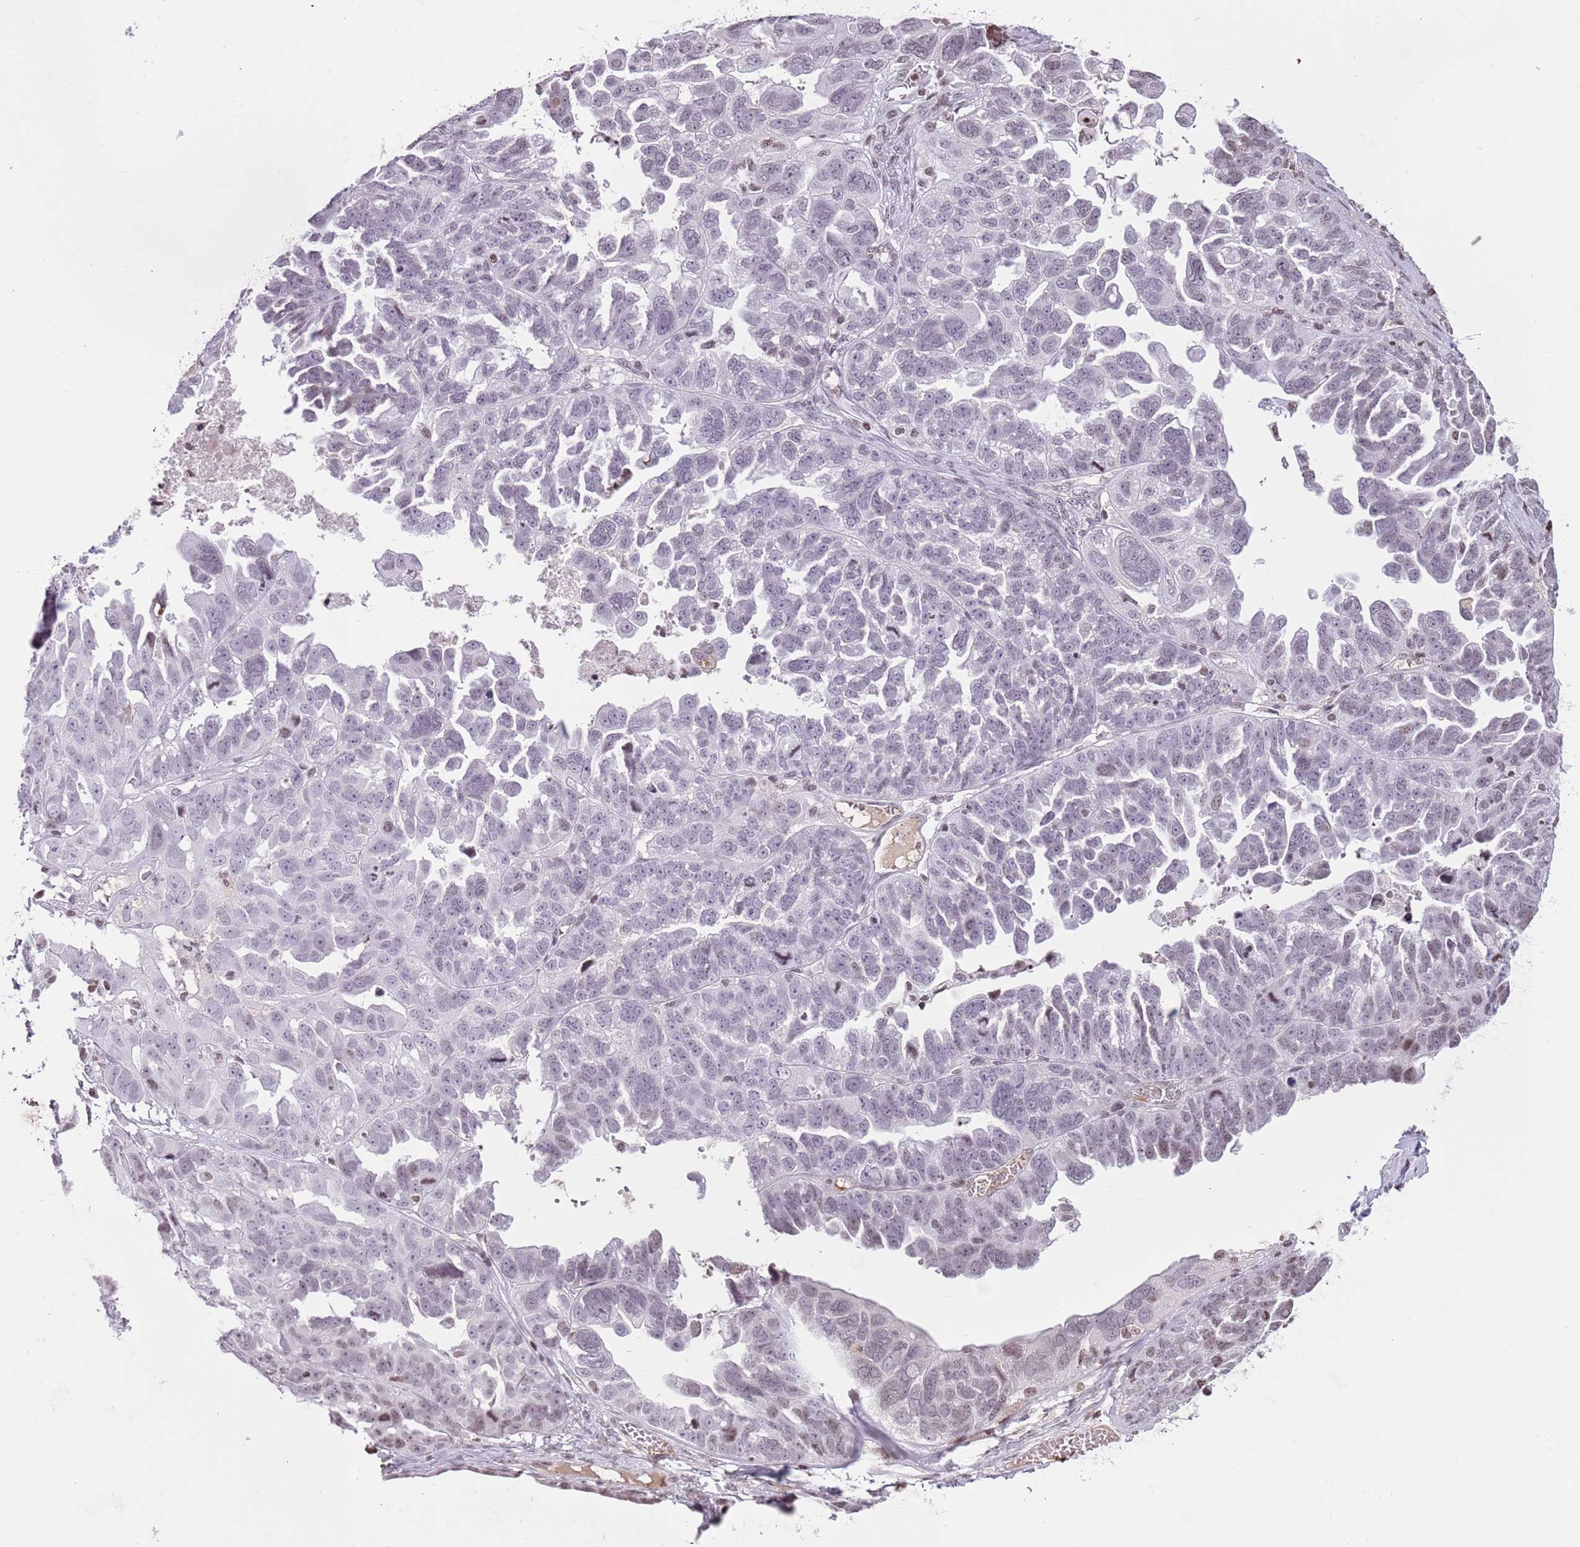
{"staining": {"intensity": "weak", "quantity": "25%-75%", "location": "nuclear"}, "tissue": "ovarian cancer", "cell_type": "Tumor cells", "image_type": "cancer", "snomed": [{"axis": "morphology", "description": "Cystadenocarcinoma, serous, NOS"}, {"axis": "topography", "description": "Ovary"}], "caption": "Protein staining exhibits weak nuclear staining in about 25%-75% of tumor cells in ovarian cancer.", "gene": "KPNA3", "patient": {"sex": "female", "age": 79}}